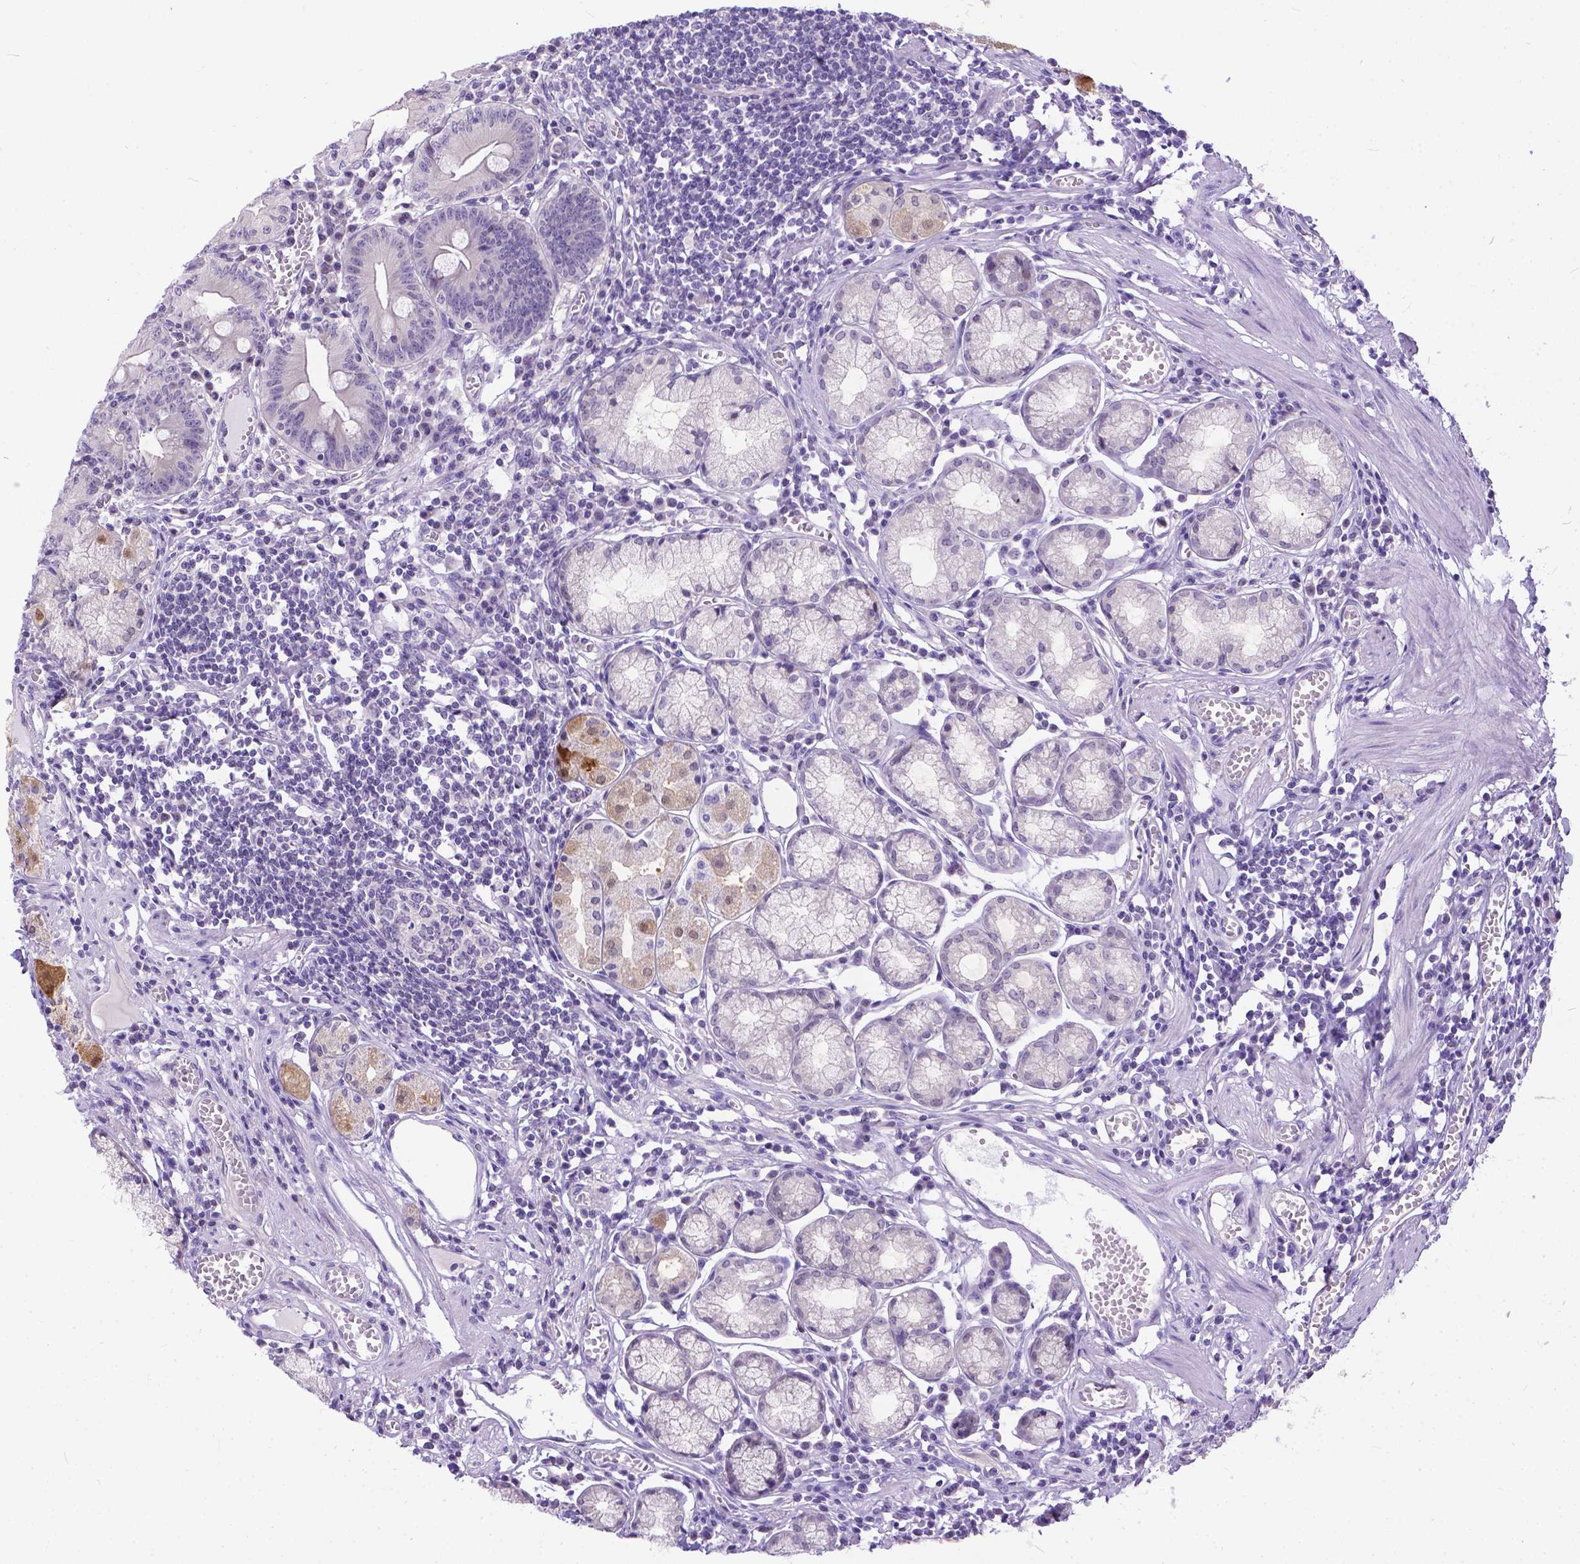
{"staining": {"intensity": "weak", "quantity": "25%-75%", "location": "cytoplasmic/membranous"}, "tissue": "stomach", "cell_type": "Glandular cells", "image_type": "normal", "snomed": [{"axis": "morphology", "description": "Normal tissue, NOS"}, {"axis": "topography", "description": "Stomach"}], "caption": "The histopathology image demonstrates immunohistochemical staining of benign stomach. There is weak cytoplasmic/membranous staining is appreciated in approximately 25%-75% of glandular cells. The protein is shown in brown color, while the nuclei are stained blue.", "gene": "TTLL6", "patient": {"sex": "male", "age": 55}}